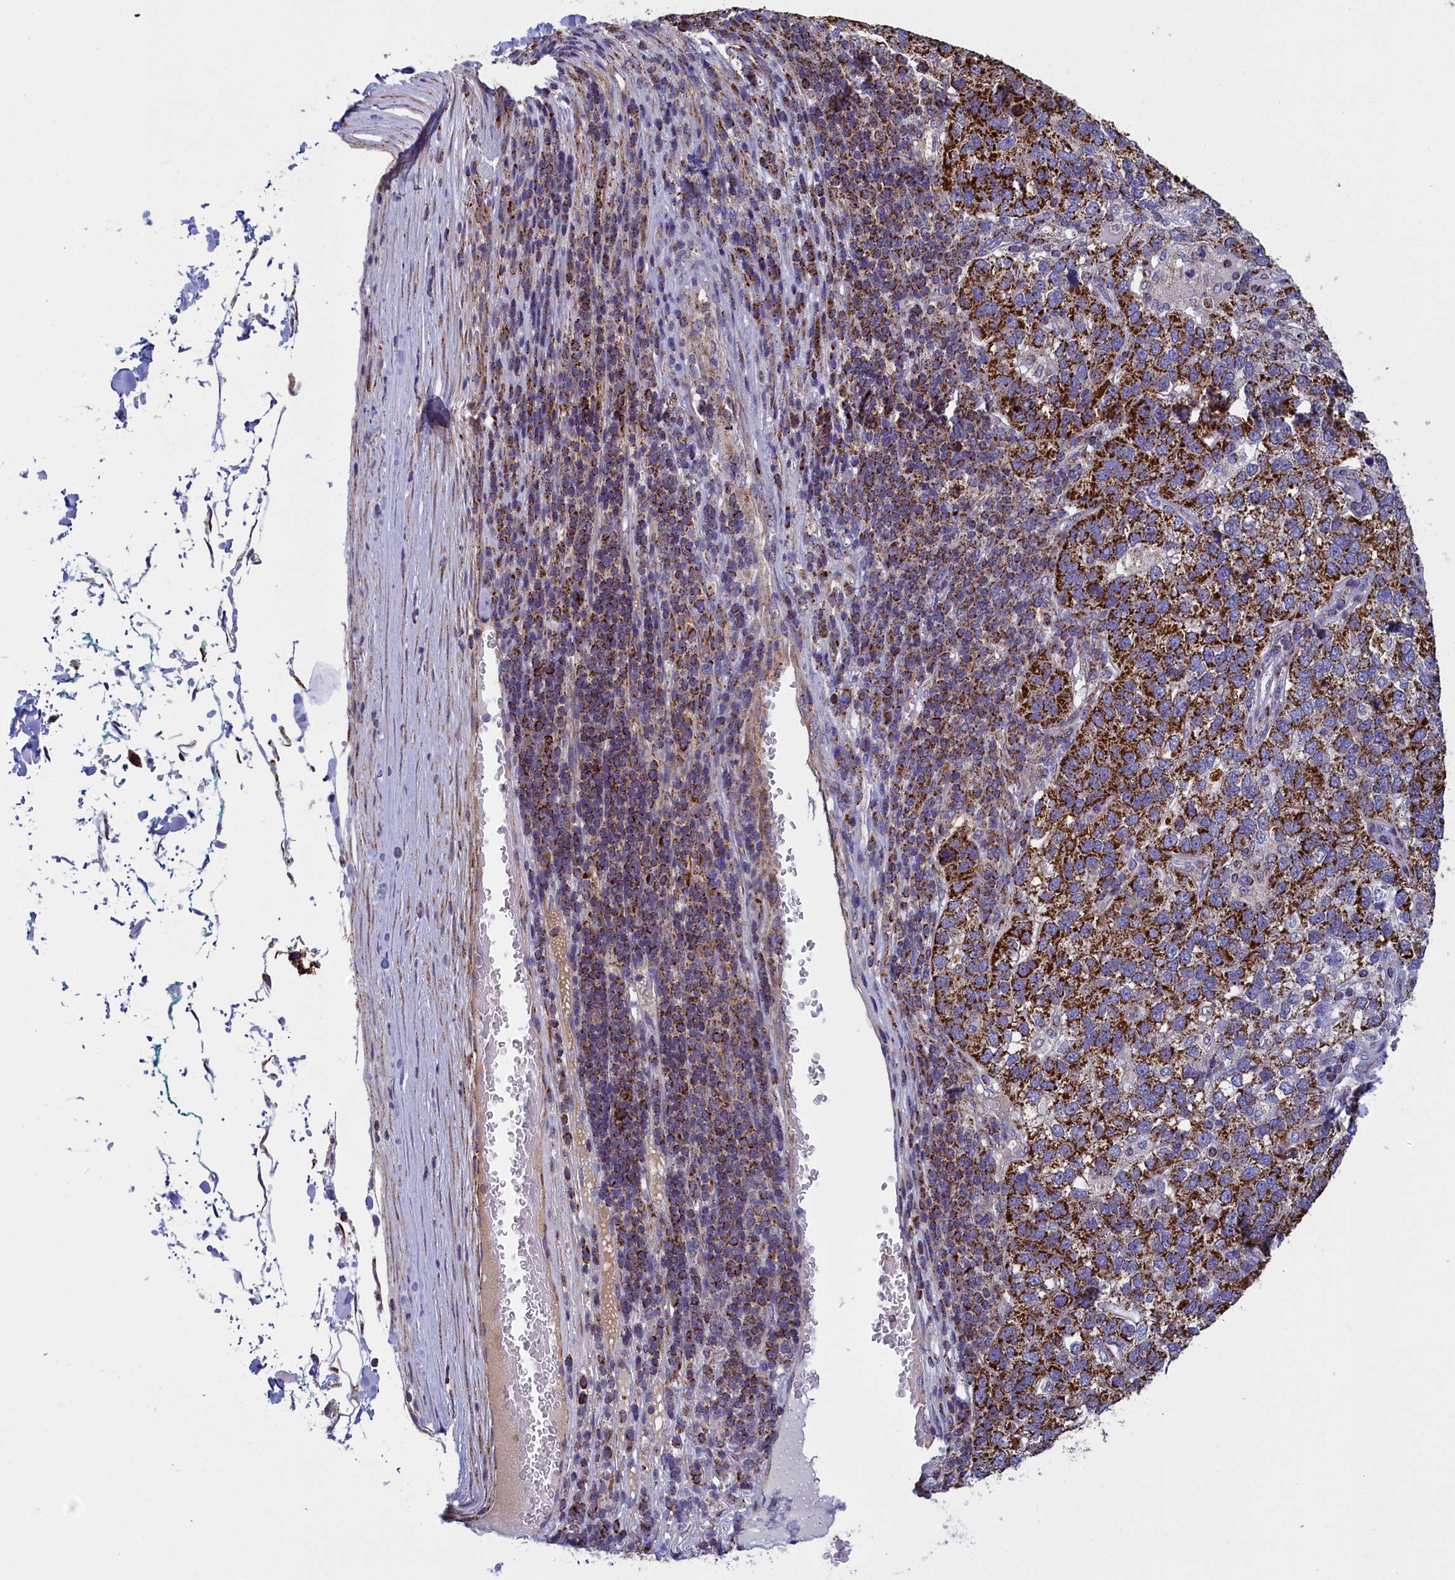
{"staining": {"intensity": "strong", "quantity": ">75%", "location": "cytoplasmic/membranous"}, "tissue": "pancreatic cancer", "cell_type": "Tumor cells", "image_type": "cancer", "snomed": [{"axis": "morphology", "description": "Adenocarcinoma, NOS"}, {"axis": "topography", "description": "Pancreas"}], "caption": "Immunohistochemical staining of pancreatic cancer (adenocarcinoma) shows high levels of strong cytoplasmic/membranous protein expression in about >75% of tumor cells.", "gene": "IFT122", "patient": {"sex": "female", "age": 61}}